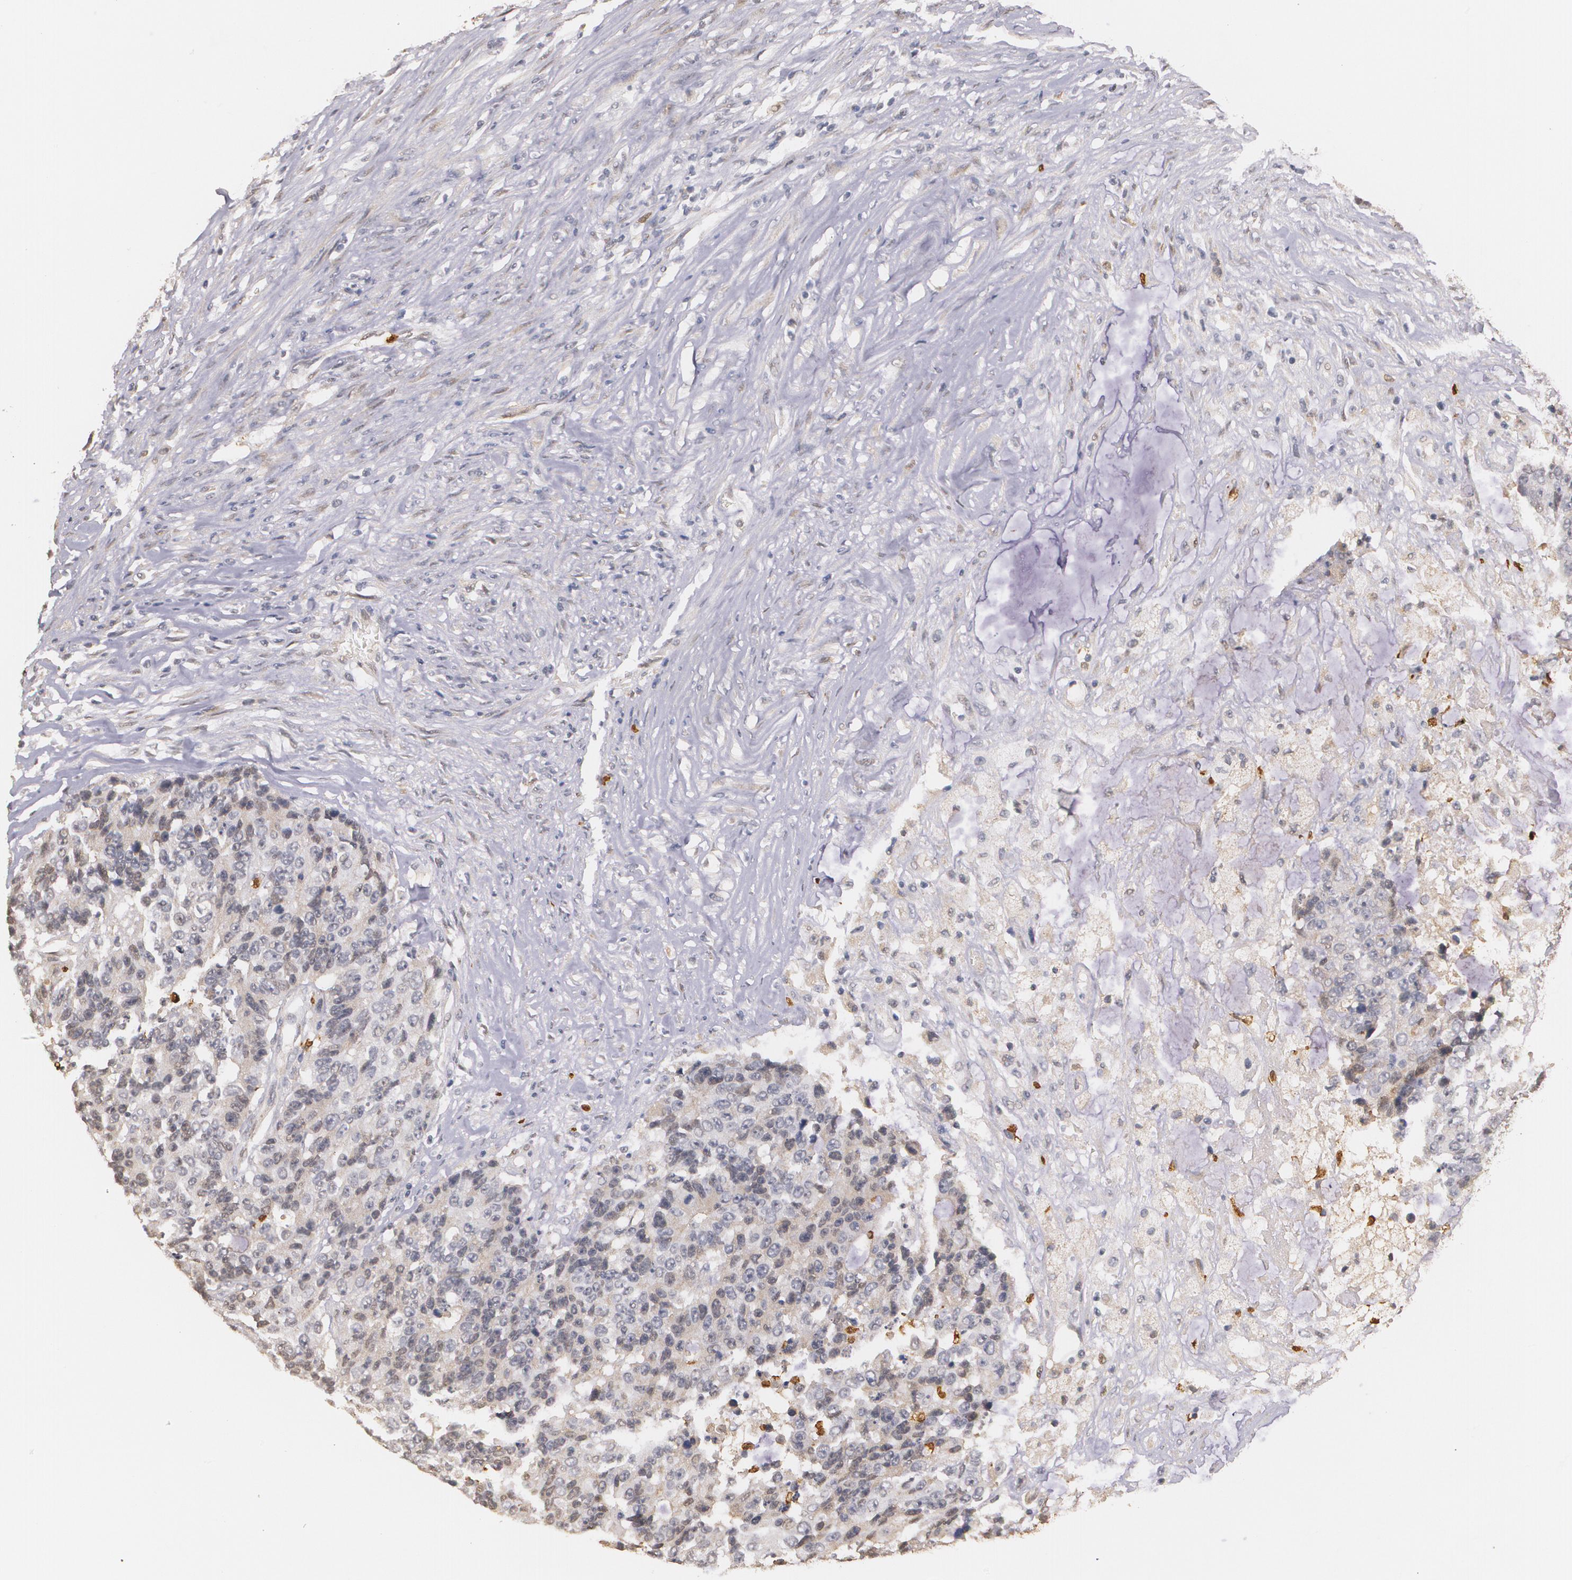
{"staining": {"intensity": "weak", "quantity": ">75%", "location": "cytoplasmic/membranous"}, "tissue": "colorectal cancer", "cell_type": "Tumor cells", "image_type": "cancer", "snomed": [{"axis": "morphology", "description": "Adenocarcinoma, NOS"}, {"axis": "topography", "description": "Colon"}], "caption": "Immunohistochemistry (IHC) image of adenocarcinoma (colorectal) stained for a protein (brown), which reveals low levels of weak cytoplasmic/membranous expression in about >75% of tumor cells.", "gene": "PTS", "patient": {"sex": "female", "age": 86}}